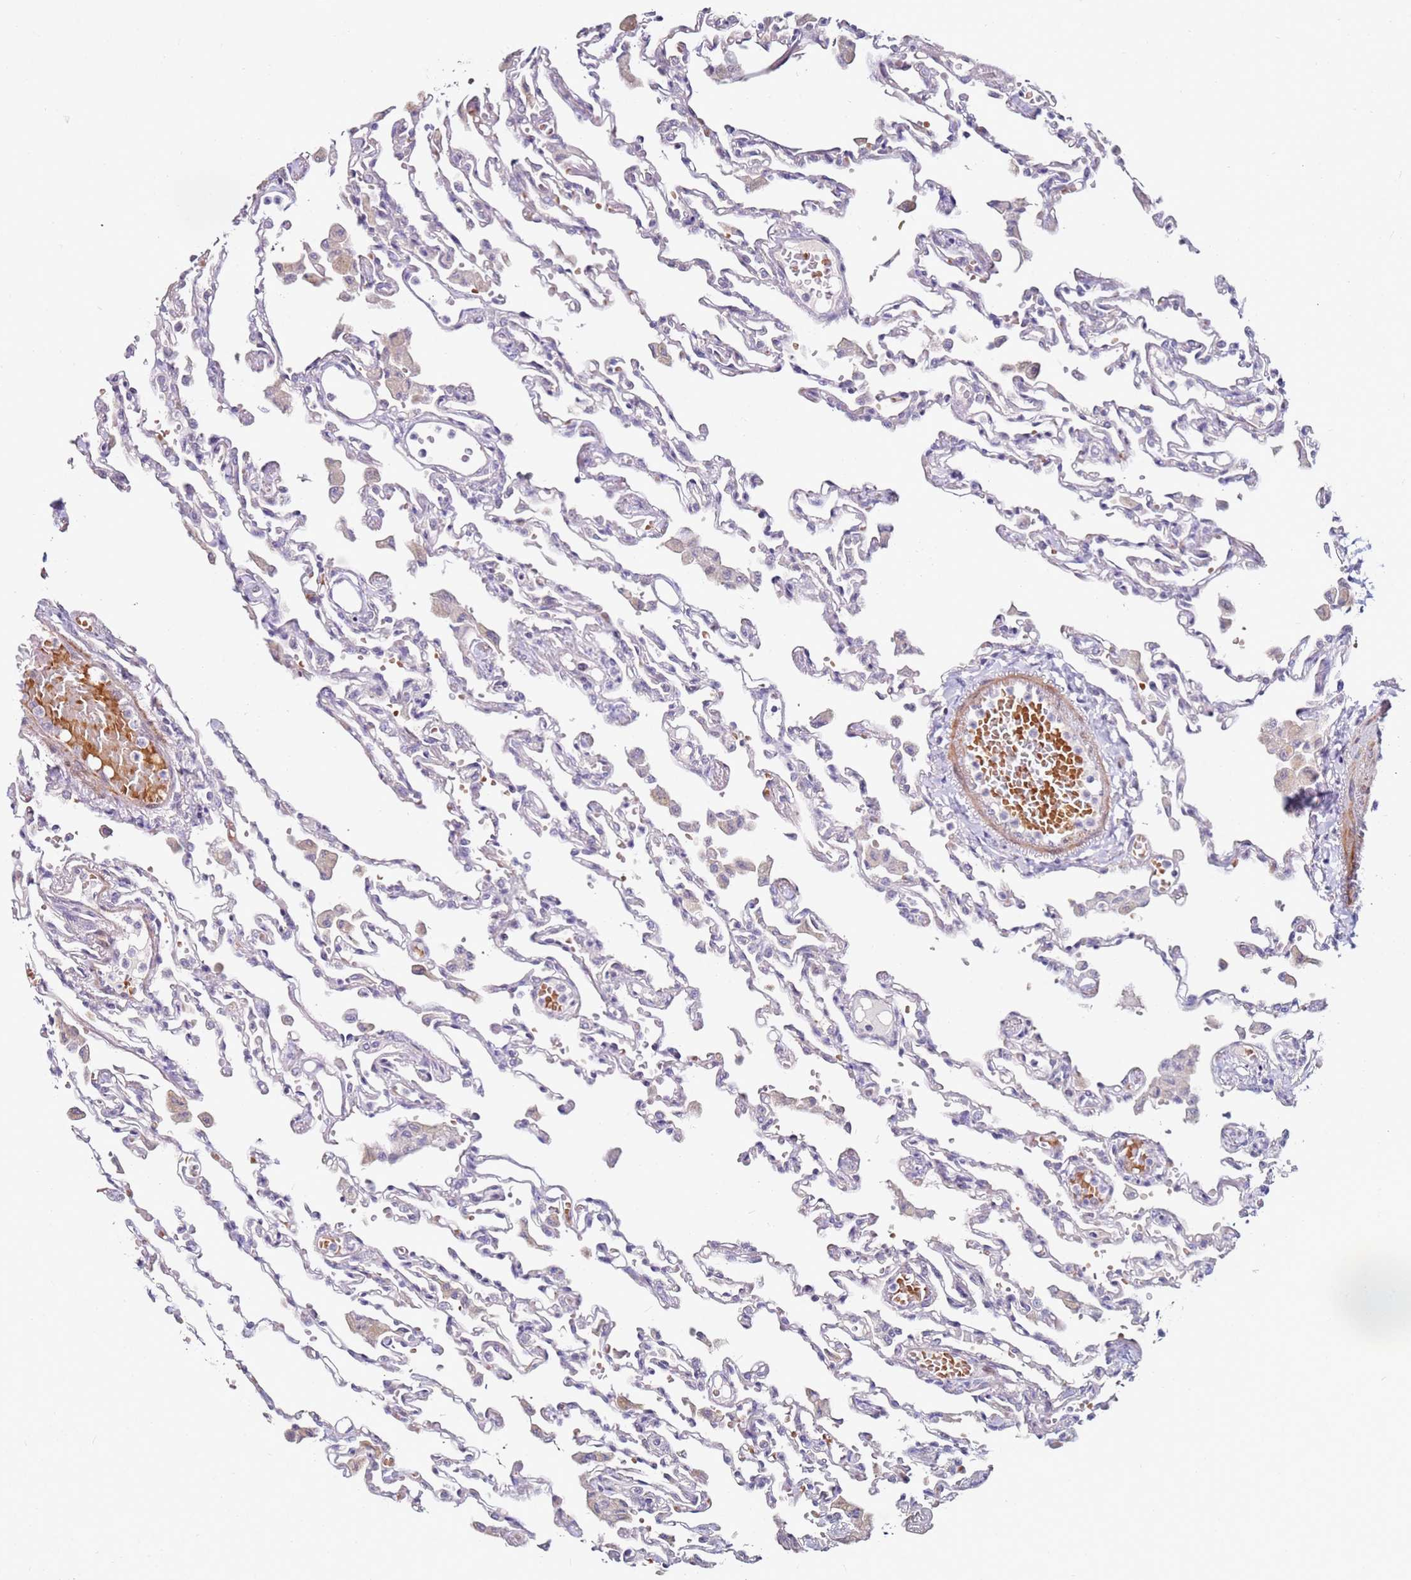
{"staining": {"intensity": "weak", "quantity": "<25%", "location": "cytoplasmic/membranous"}, "tissue": "lung", "cell_type": "Alveolar cells", "image_type": "normal", "snomed": [{"axis": "morphology", "description": "Normal tissue, NOS"}, {"axis": "topography", "description": "Bronchus"}, {"axis": "topography", "description": "Lung"}], "caption": "Immunohistochemical staining of benign human lung exhibits no significant expression in alveolar cells. The staining was performed using DAB (3,3'-diaminobenzidine) to visualize the protein expression in brown, while the nuclei were stained in blue with hematoxylin (Magnification: 20x).", "gene": "RARS2", "patient": {"sex": "female", "age": 49}}